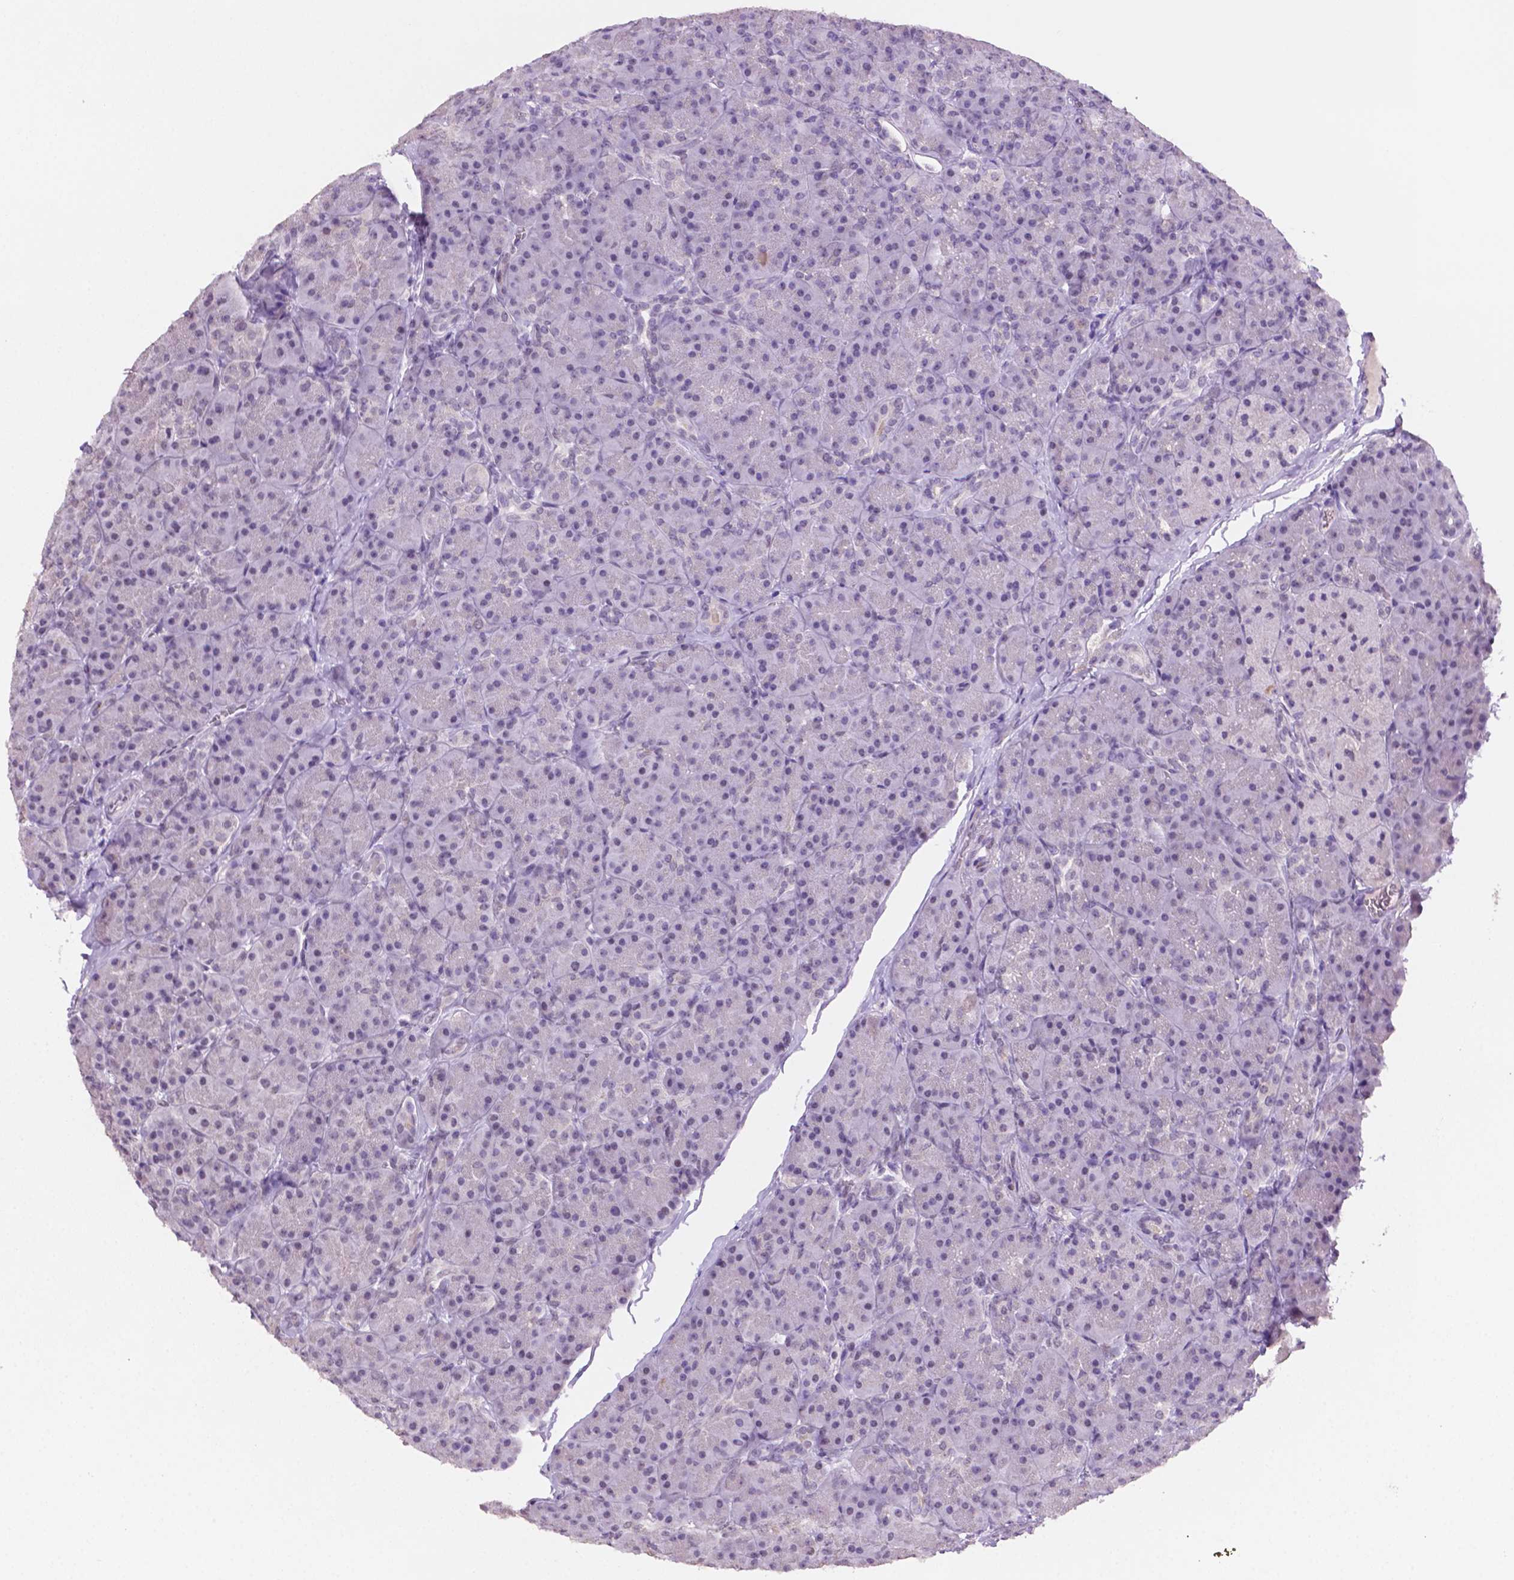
{"staining": {"intensity": "negative", "quantity": "none", "location": "none"}, "tissue": "pancreas", "cell_type": "Exocrine glandular cells", "image_type": "normal", "snomed": [{"axis": "morphology", "description": "Normal tissue, NOS"}, {"axis": "topography", "description": "Pancreas"}], "caption": "Immunohistochemical staining of unremarkable human pancreas reveals no significant positivity in exocrine glandular cells. Brightfield microscopy of immunohistochemistry (IHC) stained with DAB (brown) and hematoxylin (blue), captured at high magnification.", "gene": "NCOR1", "patient": {"sex": "male", "age": 57}}